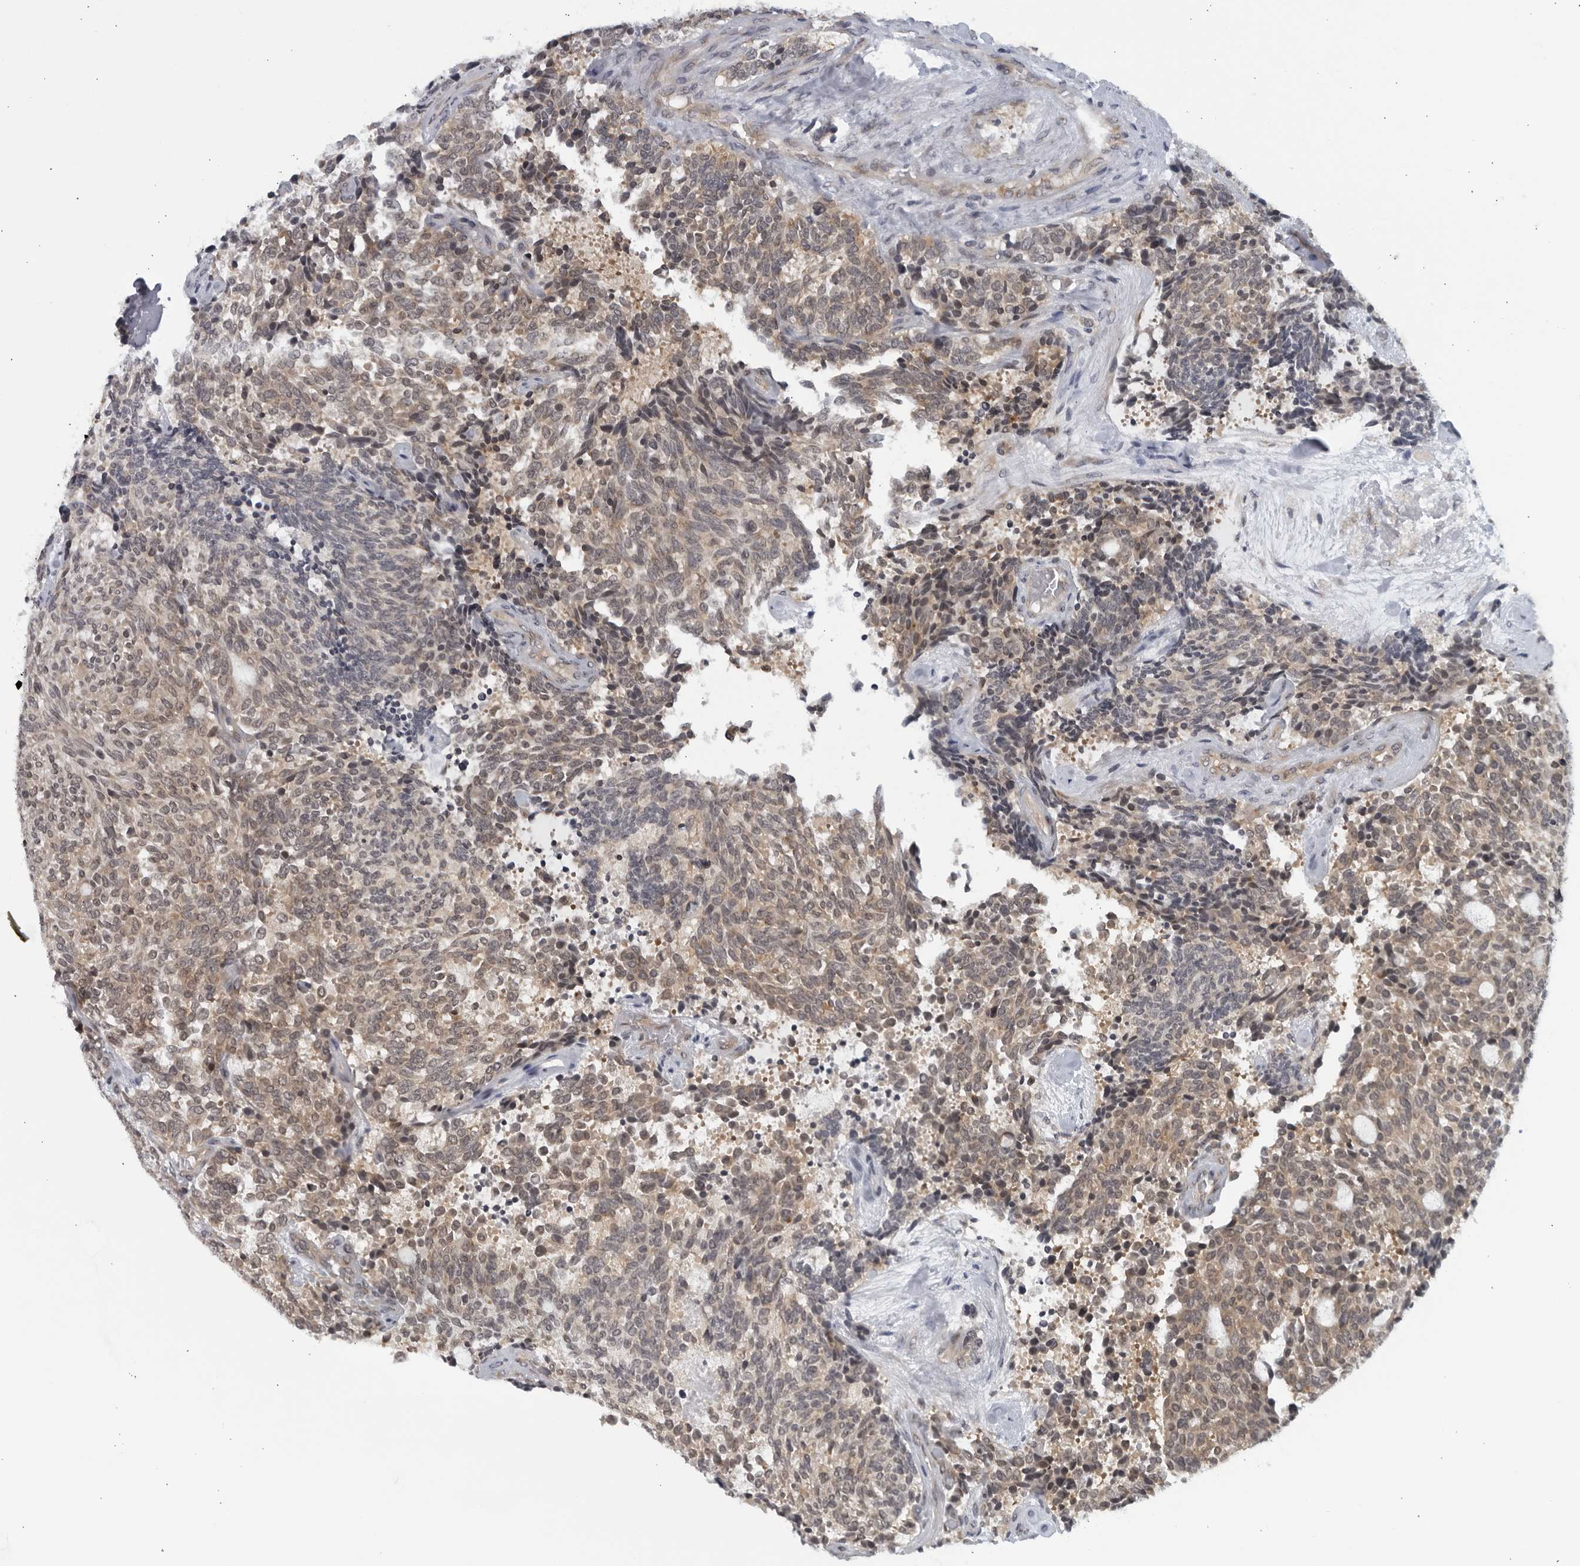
{"staining": {"intensity": "weak", "quantity": ">75%", "location": "cytoplasmic/membranous,nuclear"}, "tissue": "carcinoid", "cell_type": "Tumor cells", "image_type": "cancer", "snomed": [{"axis": "morphology", "description": "Carcinoid, malignant, NOS"}, {"axis": "topography", "description": "Pancreas"}], "caption": "A histopathology image of human carcinoid stained for a protein shows weak cytoplasmic/membranous and nuclear brown staining in tumor cells. (IHC, brightfield microscopy, high magnification).", "gene": "RC3H1", "patient": {"sex": "female", "age": 54}}